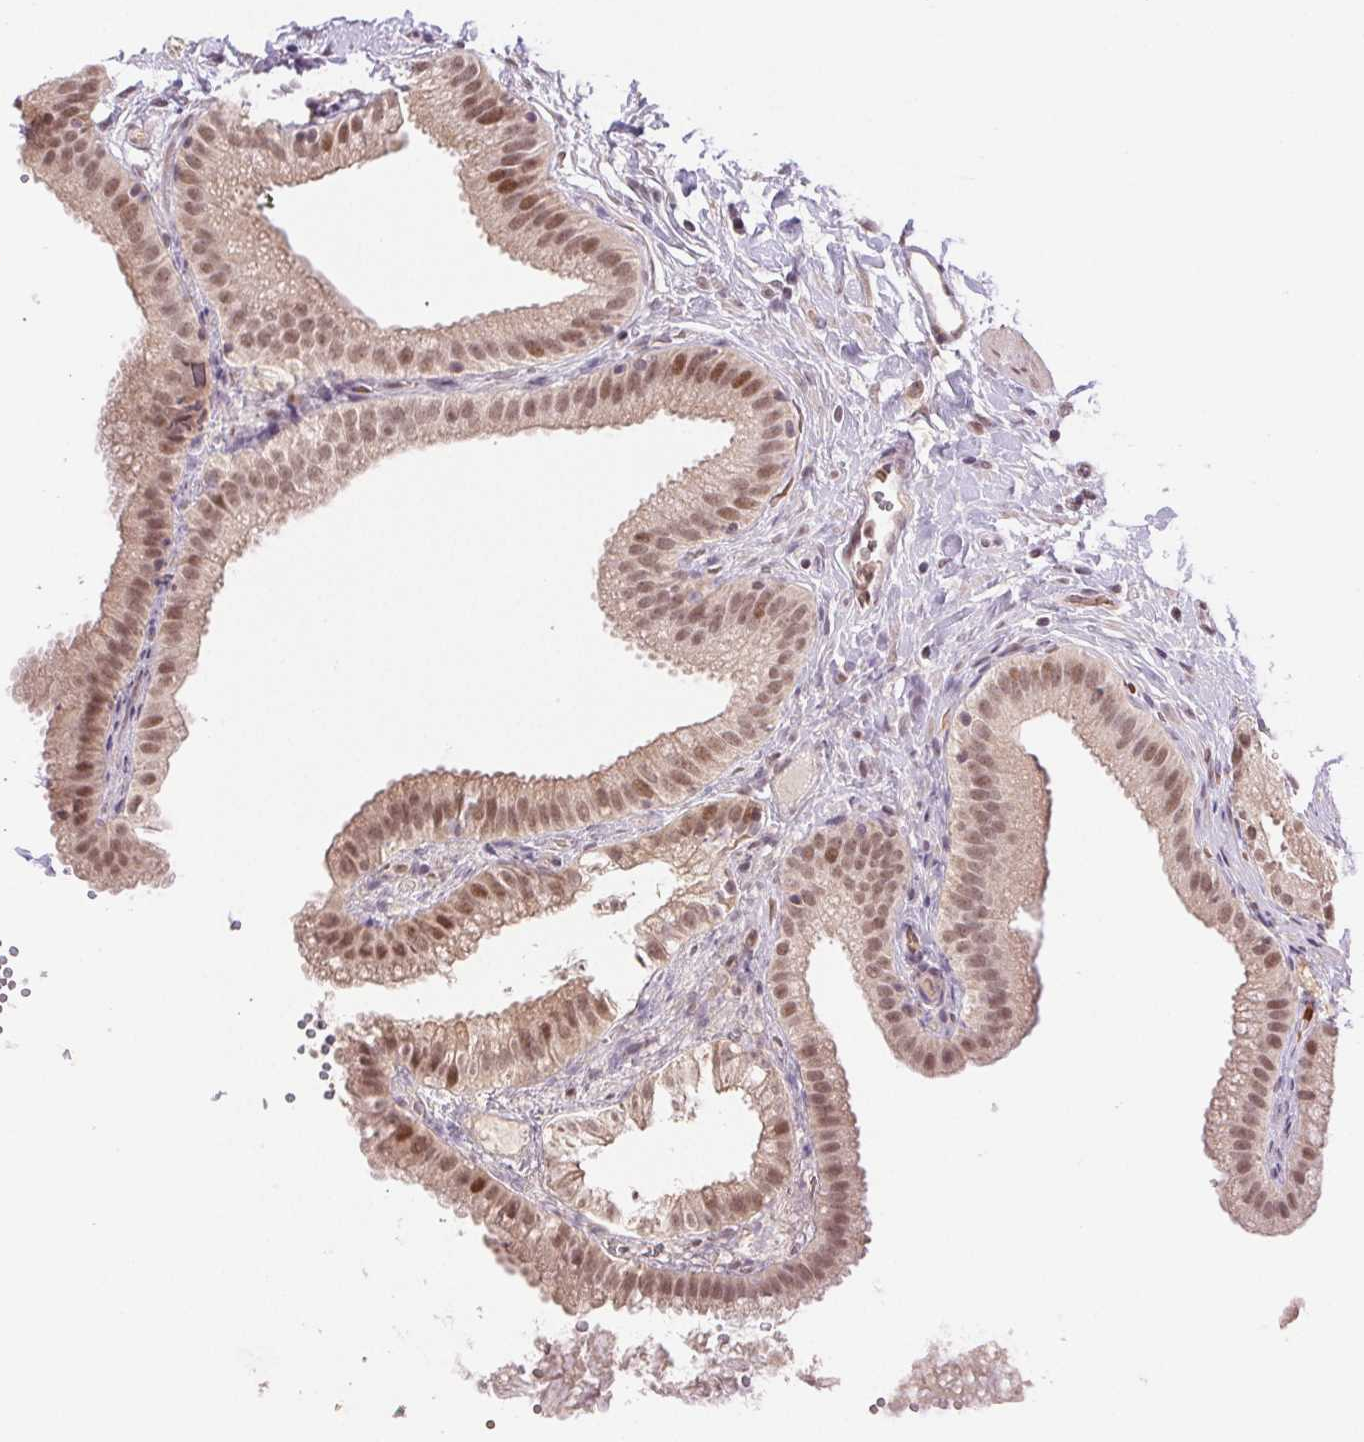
{"staining": {"intensity": "moderate", "quantity": ">75%", "location": "nuclear"}, "tissue": "gallbladder", "cell_type": "Glandular cells", "image_type": "normal", "snomed": [{"axis": "morphology", "description": "Normal tissue, NOS"}, {"axis": "topography", "description": "Gallbladder"}], "caption": "About >75% of glandular cells in unremarkable human gallbladder reveal moderate nuclear protein expression as visualized by brown immunohistochemical staining.", "gene": "GRHL3", "patient": {"sex": "female", "age": 63}}